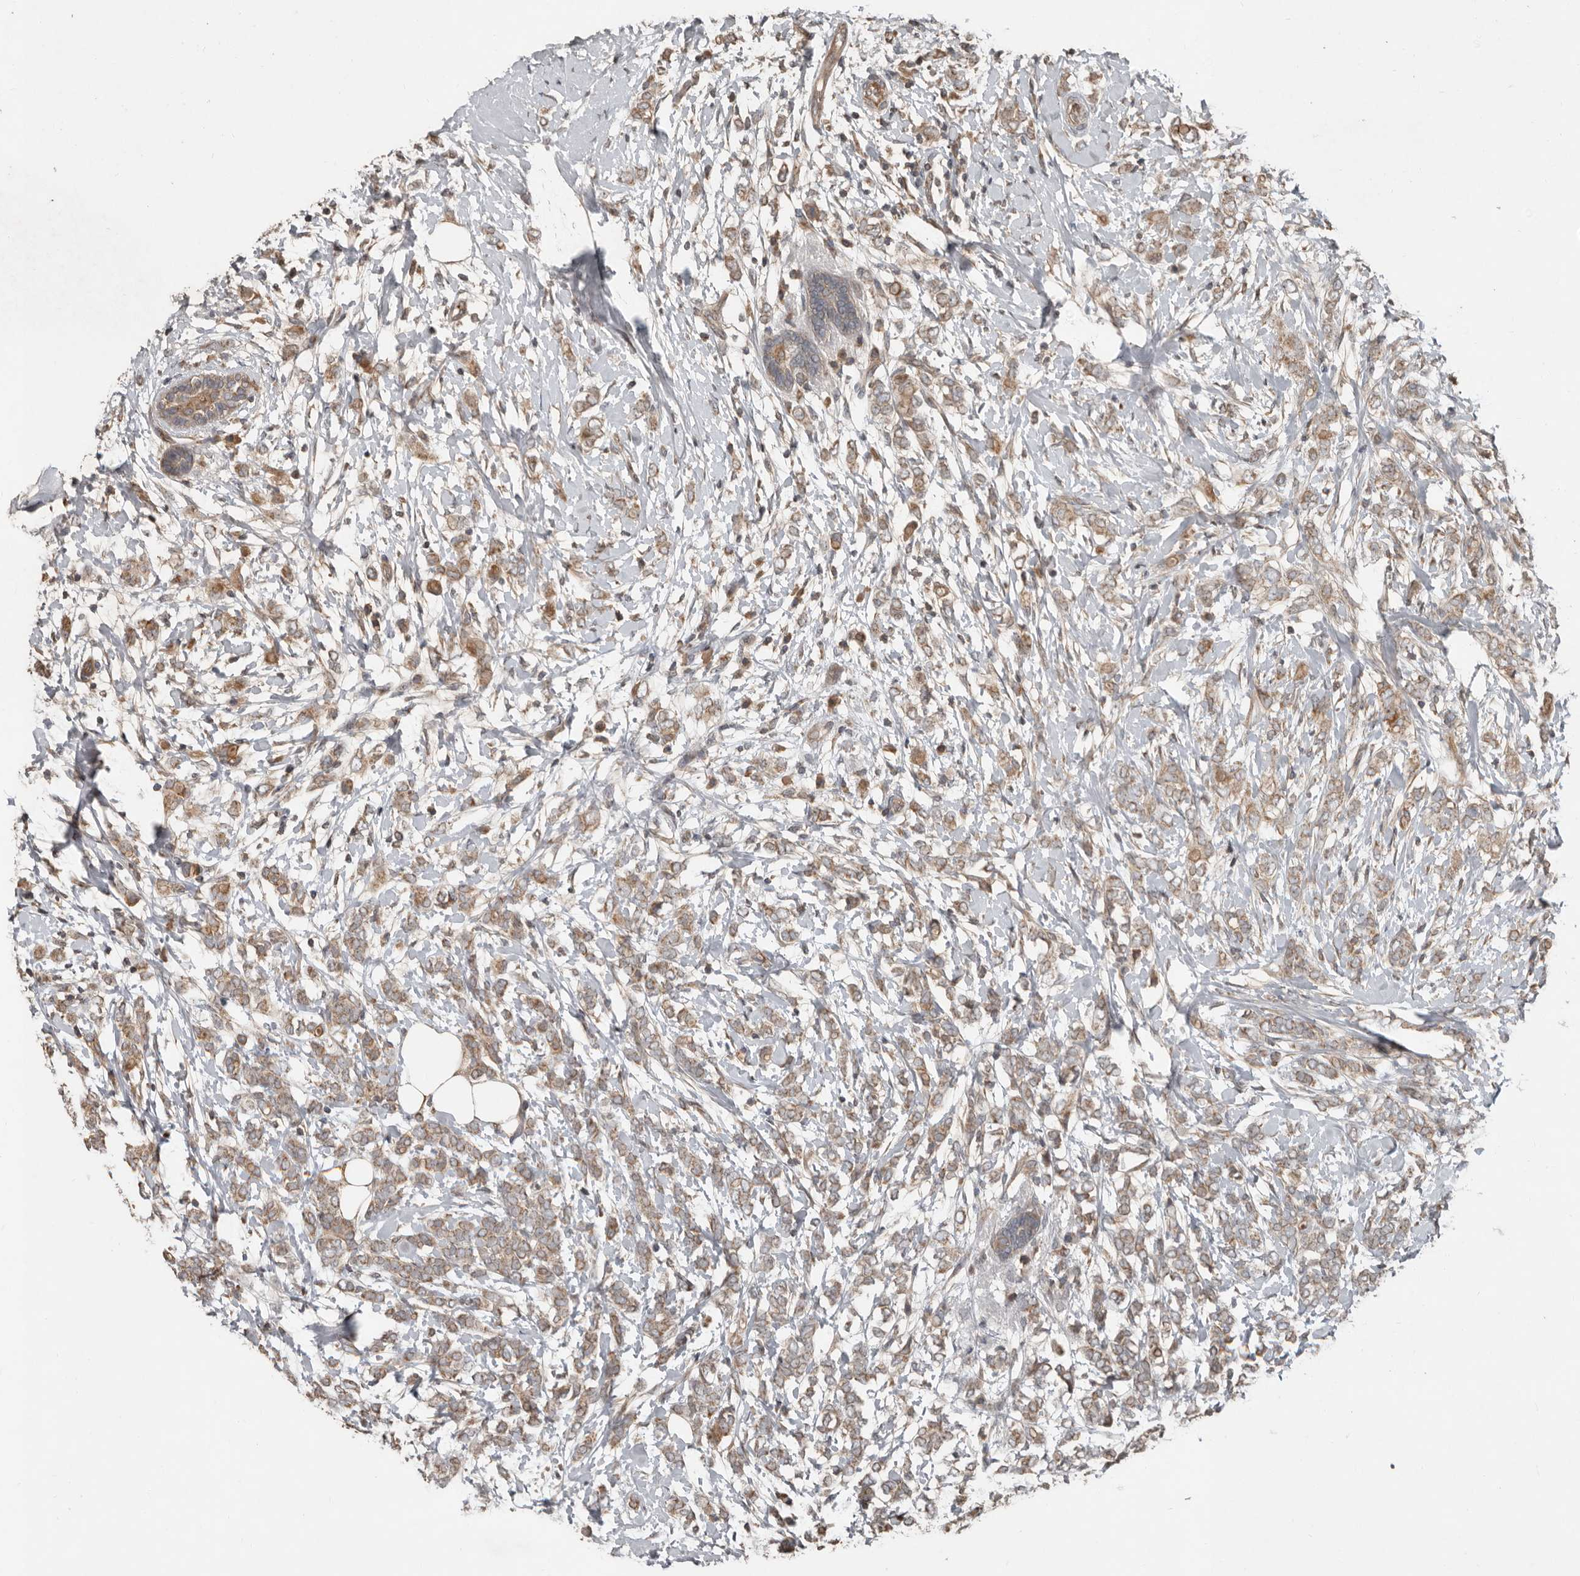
{"staining": {"intensity": "moderate", "quantity": ">75%", "location": "cytoplasmic/membranous"}, "tissue": "breast cancer", "cell_type": "Tumor cells", "image_type": "cancer", "snomed": [{"axis": "morphology", "description": "Normal tissue, NOS"}, {"axis": "morphology", "description": "Lobular carcinoma"}, {"axis": "topography", "description": "Breast"}], "caption": "Protein expression analysis of human lobular carcinoma (breast) reveals moderate cytoplasmic/membranous positivity in about >75% of tumor cells. The staining was performed using DAB (3,3'-diaminobenzidine), with brown indicating positive protein expression. Nuclei are stained blue with hematoxylin.", "gene": "SLC6A7", "patient": {"sex": "female", "age": 47}}